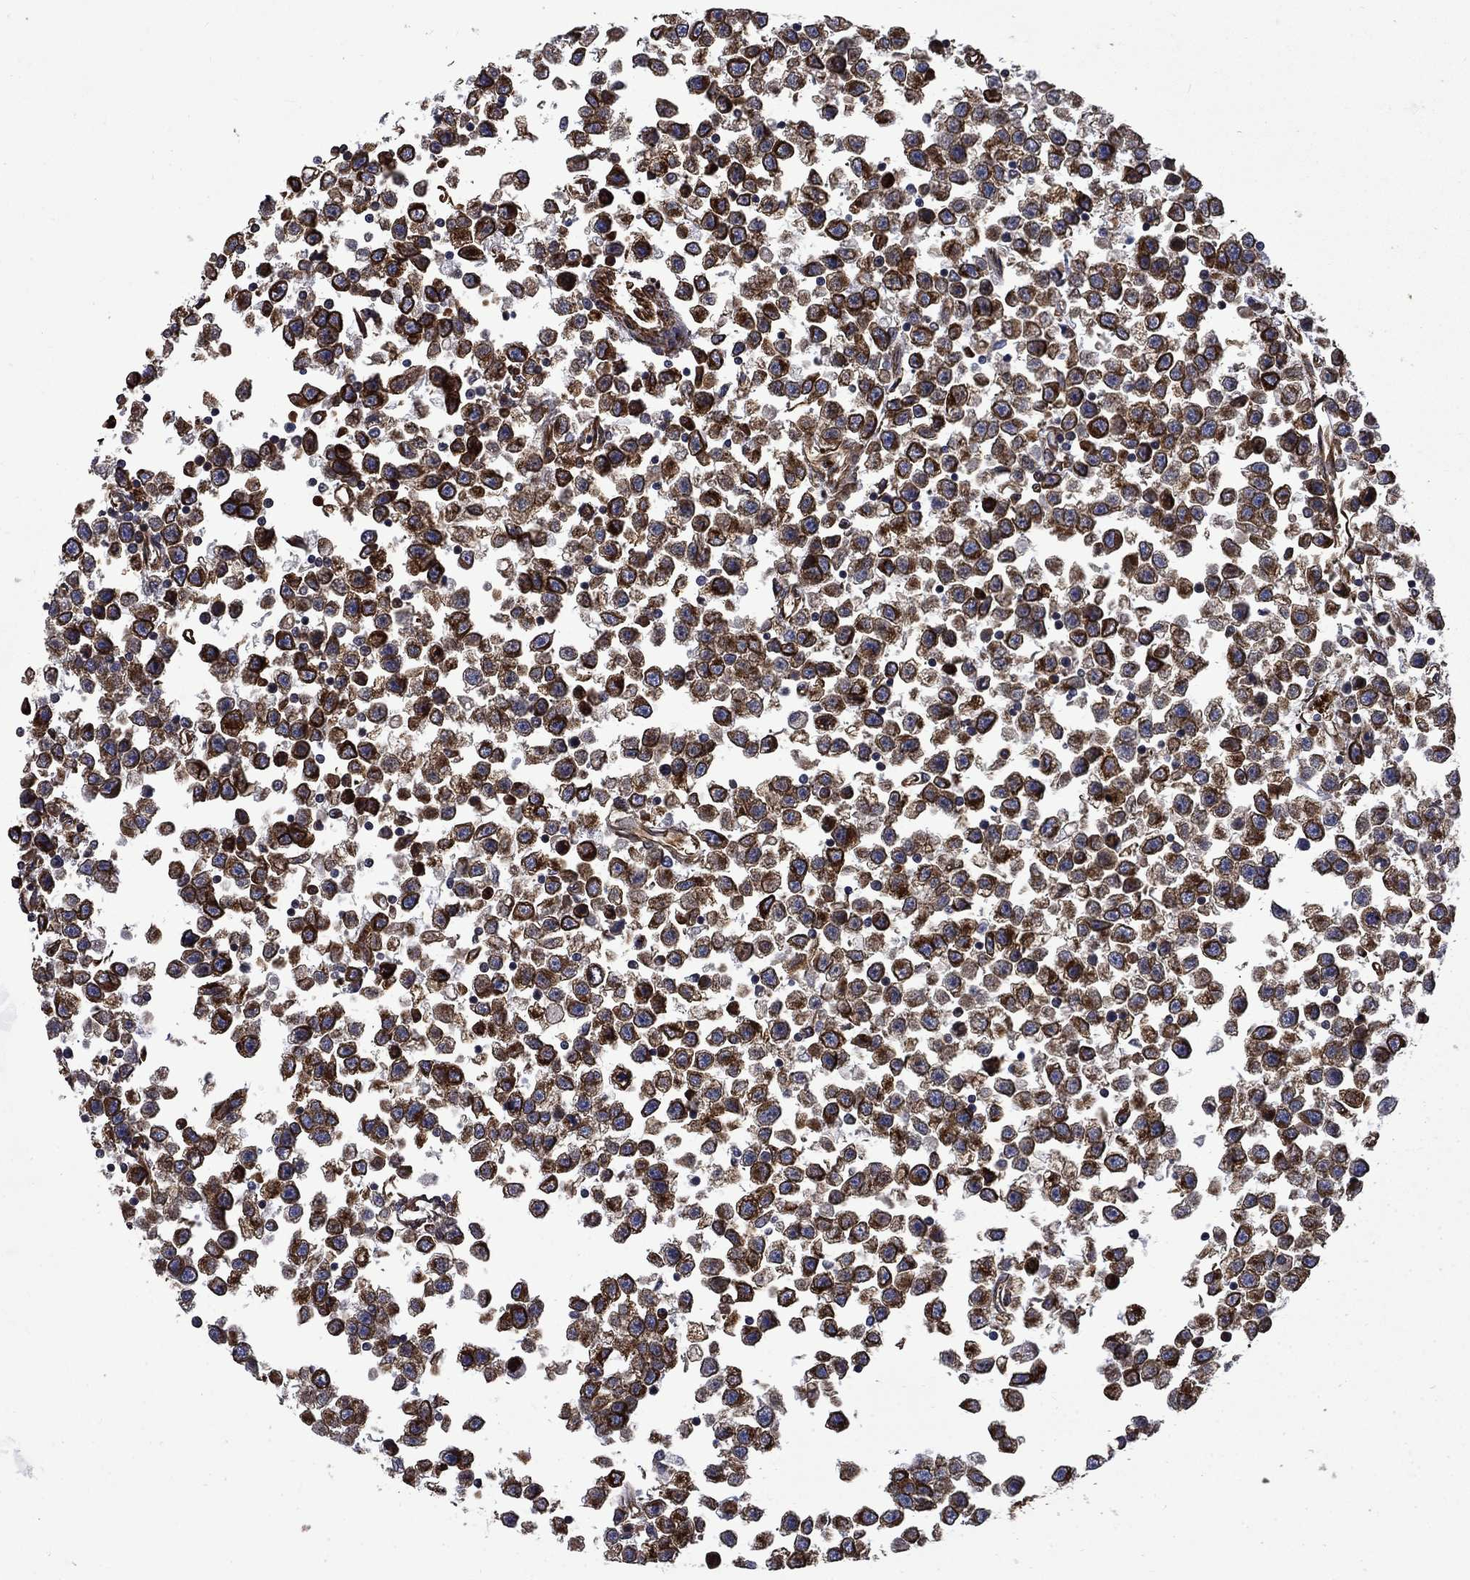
{"staining": {"intensity": "strong", "quantity": ">75%", "location": "cytoplasmic/membranous"}, "tissue": "testis cancer", "cell_type": "Tumor cells", "image_type": "cancer", "snomed": [{"axis": "morphology", "description": "Seminoma, NOS"}, {"axis": "topography", "description": "Testis"}], "caption": "Immunohistochemical staining of human testis cancer shows high levels of strong cytoplasmic/membranous protein positivity in about >75% of tumor cells.", "gene": "CUTC", "patient": {"sex": "male", "age": 34}}